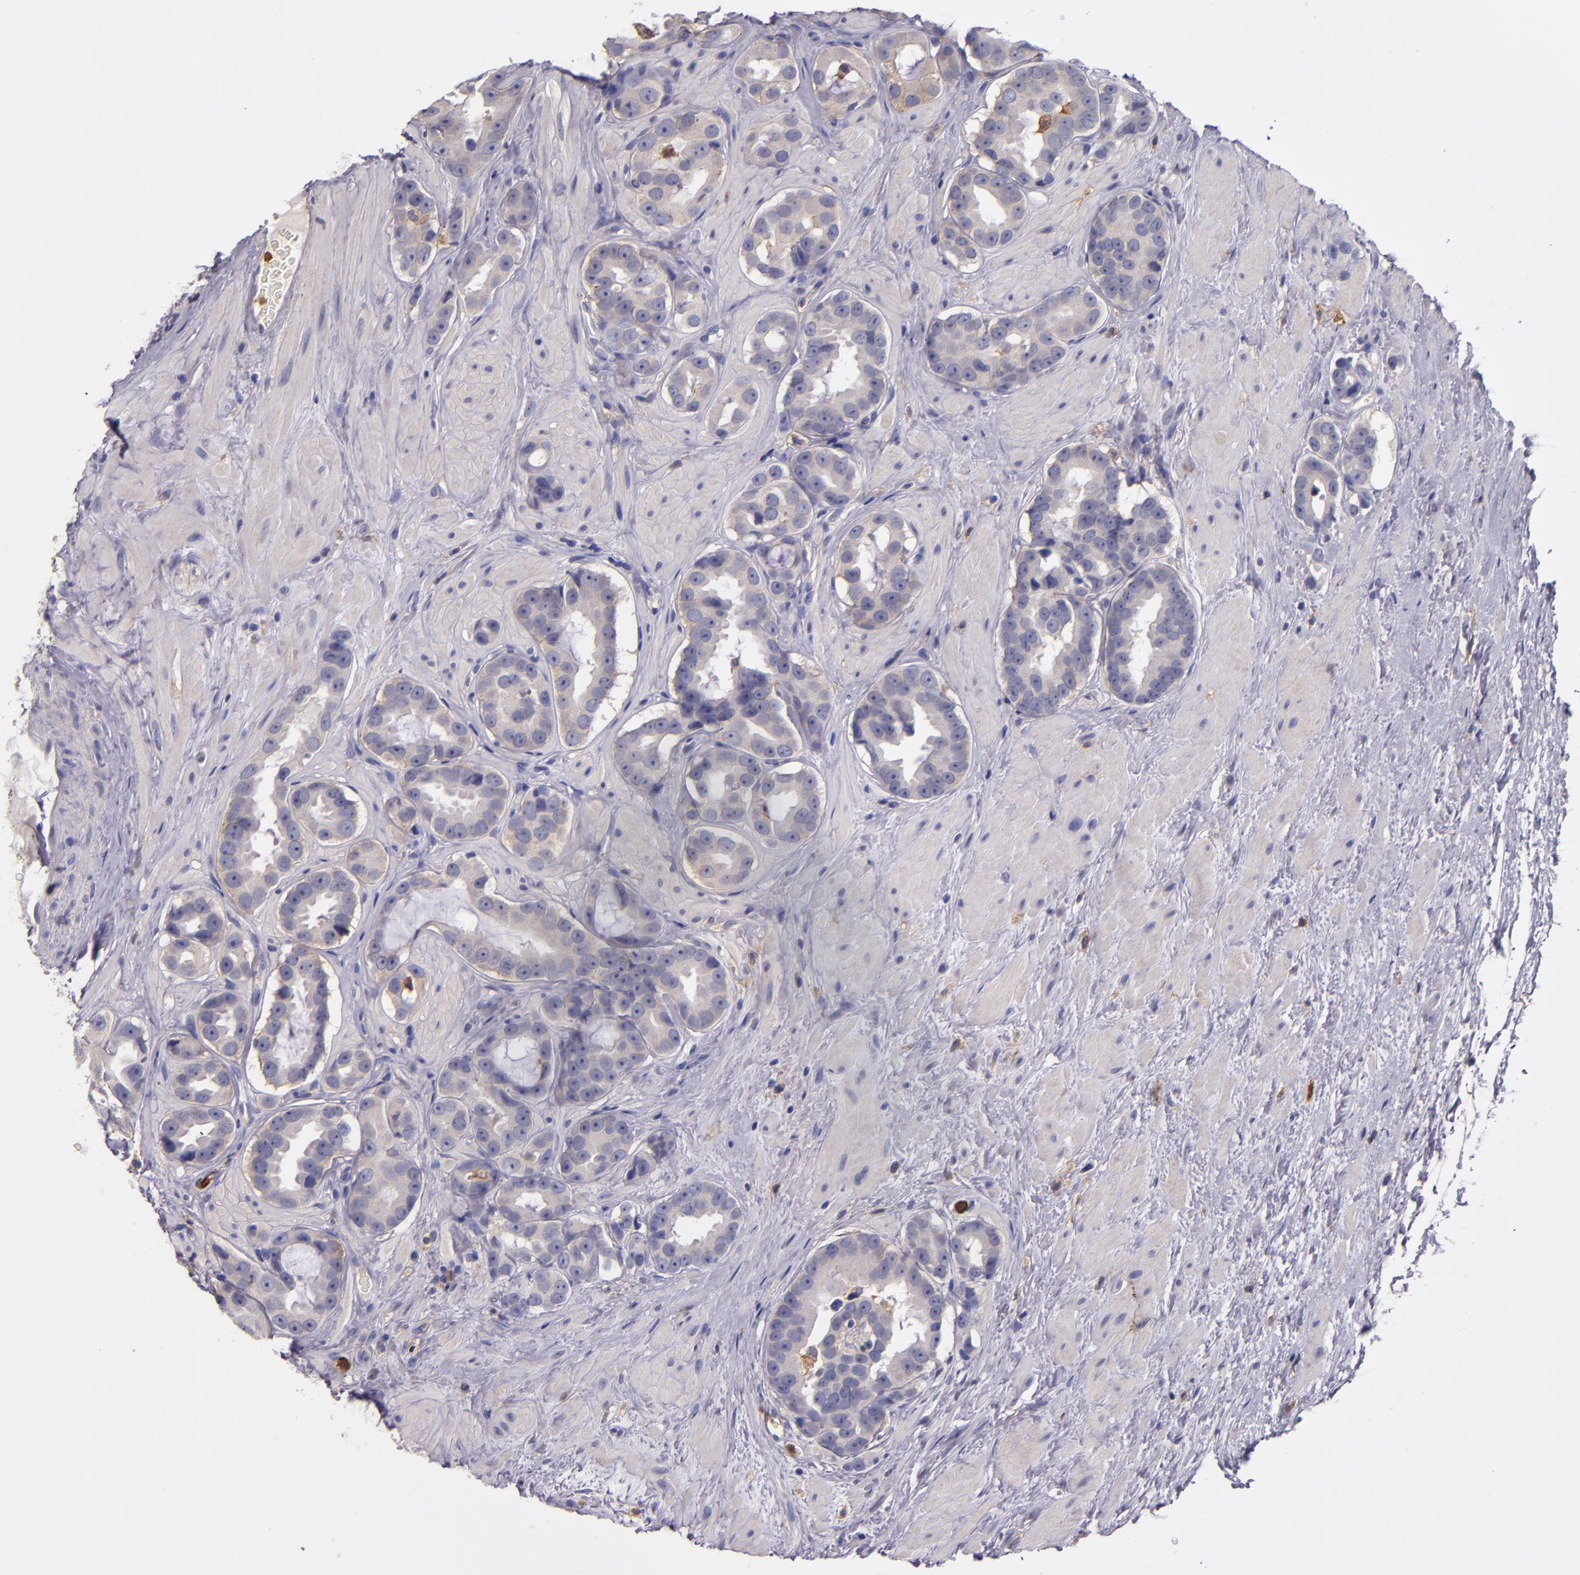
{"staining": {"intensity": "weak", "quantity": "<25%", "location": "cytoplasmic/membranous"}, "tissue": "prostate cancer", "cell_type": "Tumor cells", "image_type": "cancer", "snomed": [{"axis": "morphology", "description": "Adenocarcinoma, Low grade"}, {"axis": "topography", "description": "Prostate"}], "caption": "IHC photomicrograph of neoplastic tissue: prostate cancer (low-grade adenocarcinoma) stained with DAB demonstrates no significant protein positivity in tumor cells.", "gene": "C5AR1", "patient": {"sex": "male", "age": 59}}